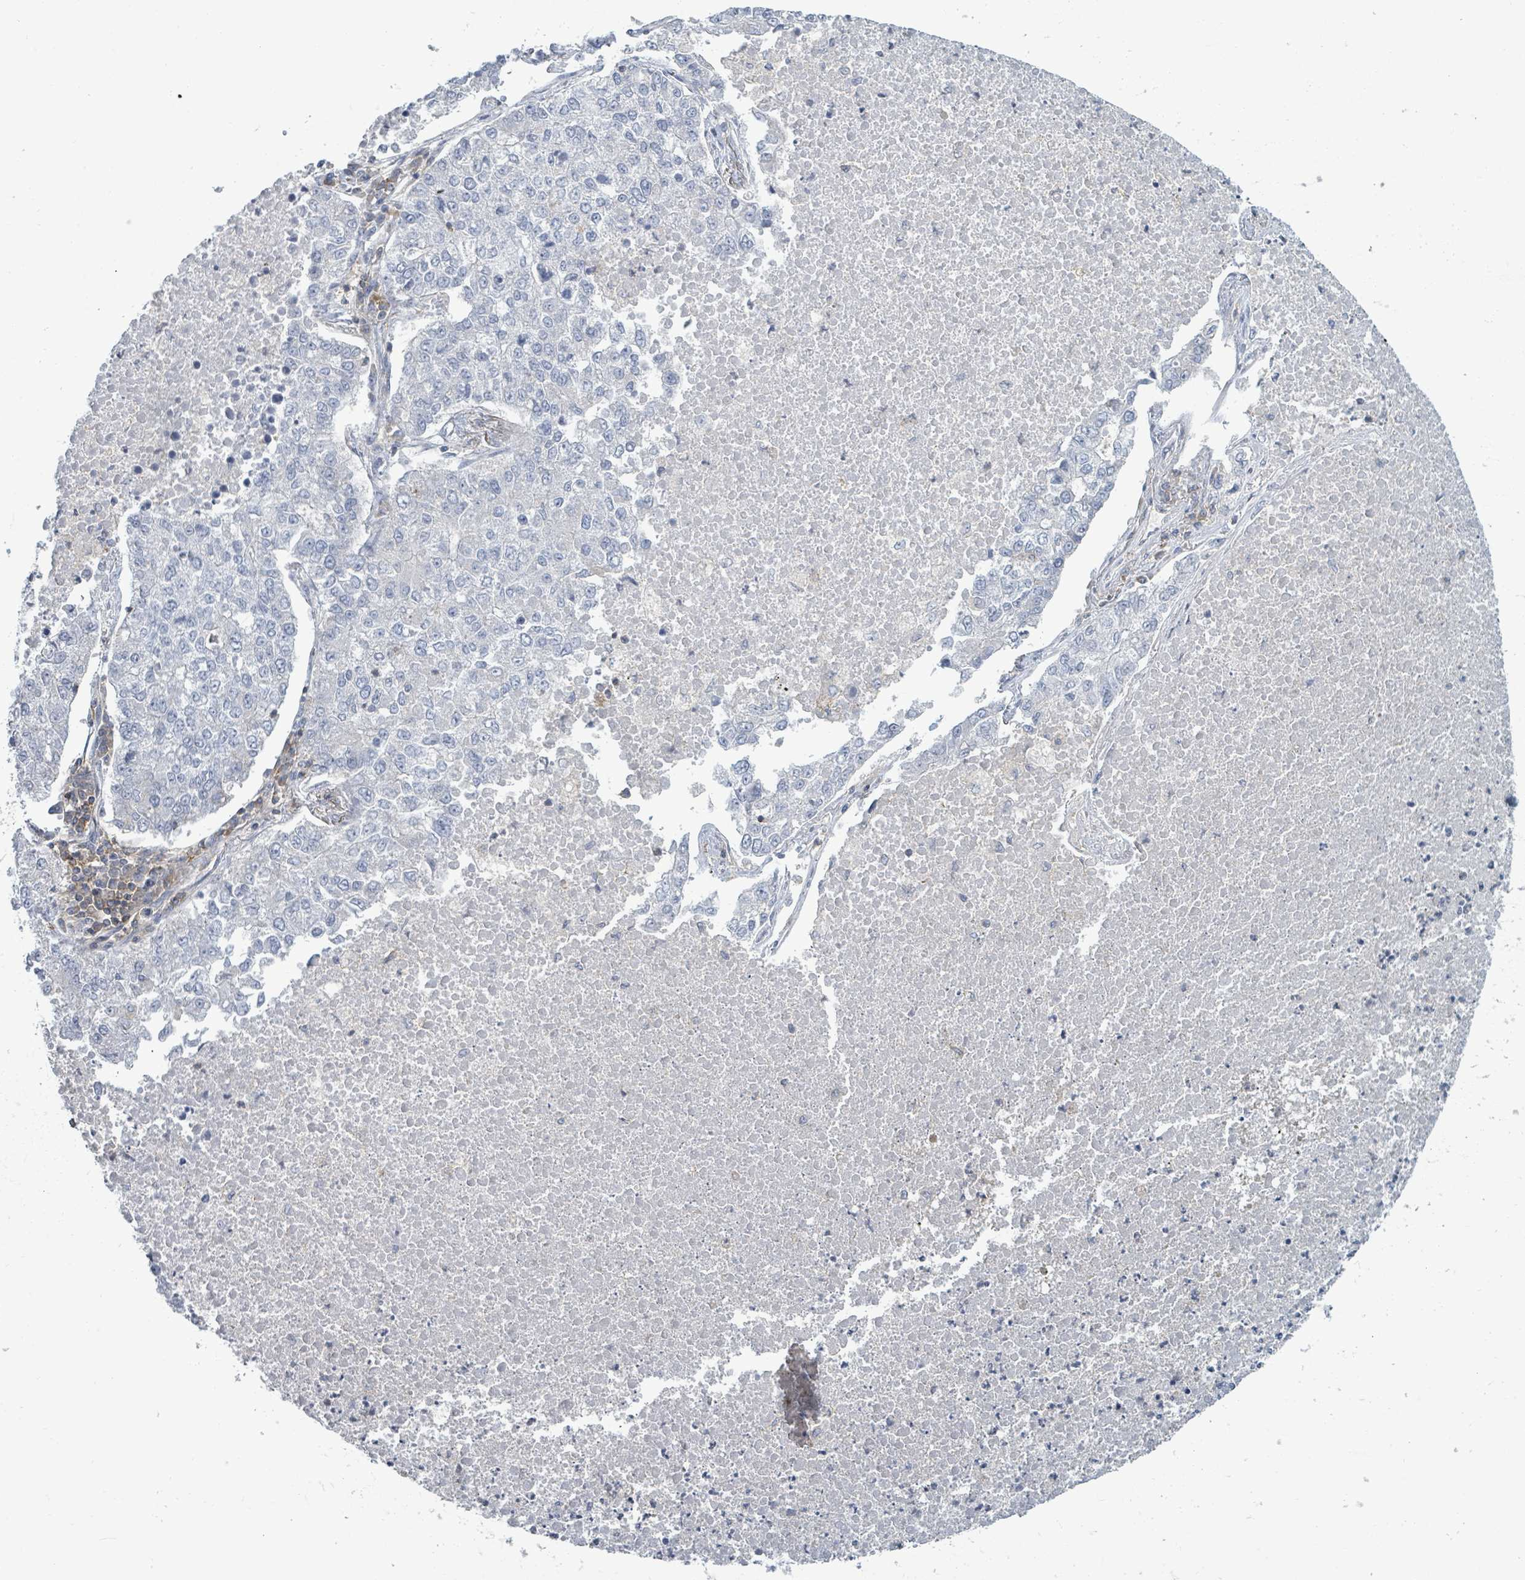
{"staining": {"intensity": "negative", "quantity": "none", "location": "none"}, "tissue": "lung cancer", "cell_type": "Tumor cells", "image_type": "cancer", "snomed": [{"axis": "morphology", "description": "Adenocarcinoma, NOS"}, {"axis": "topography", "description": "Lung"}], "caption": "Immunohistochemistry (IHC) of human lung adenocarcinoma shows no staining in tumor cells.", "gene": "TNFRSF14", "patient": {"sex": "male", "age": 49}}